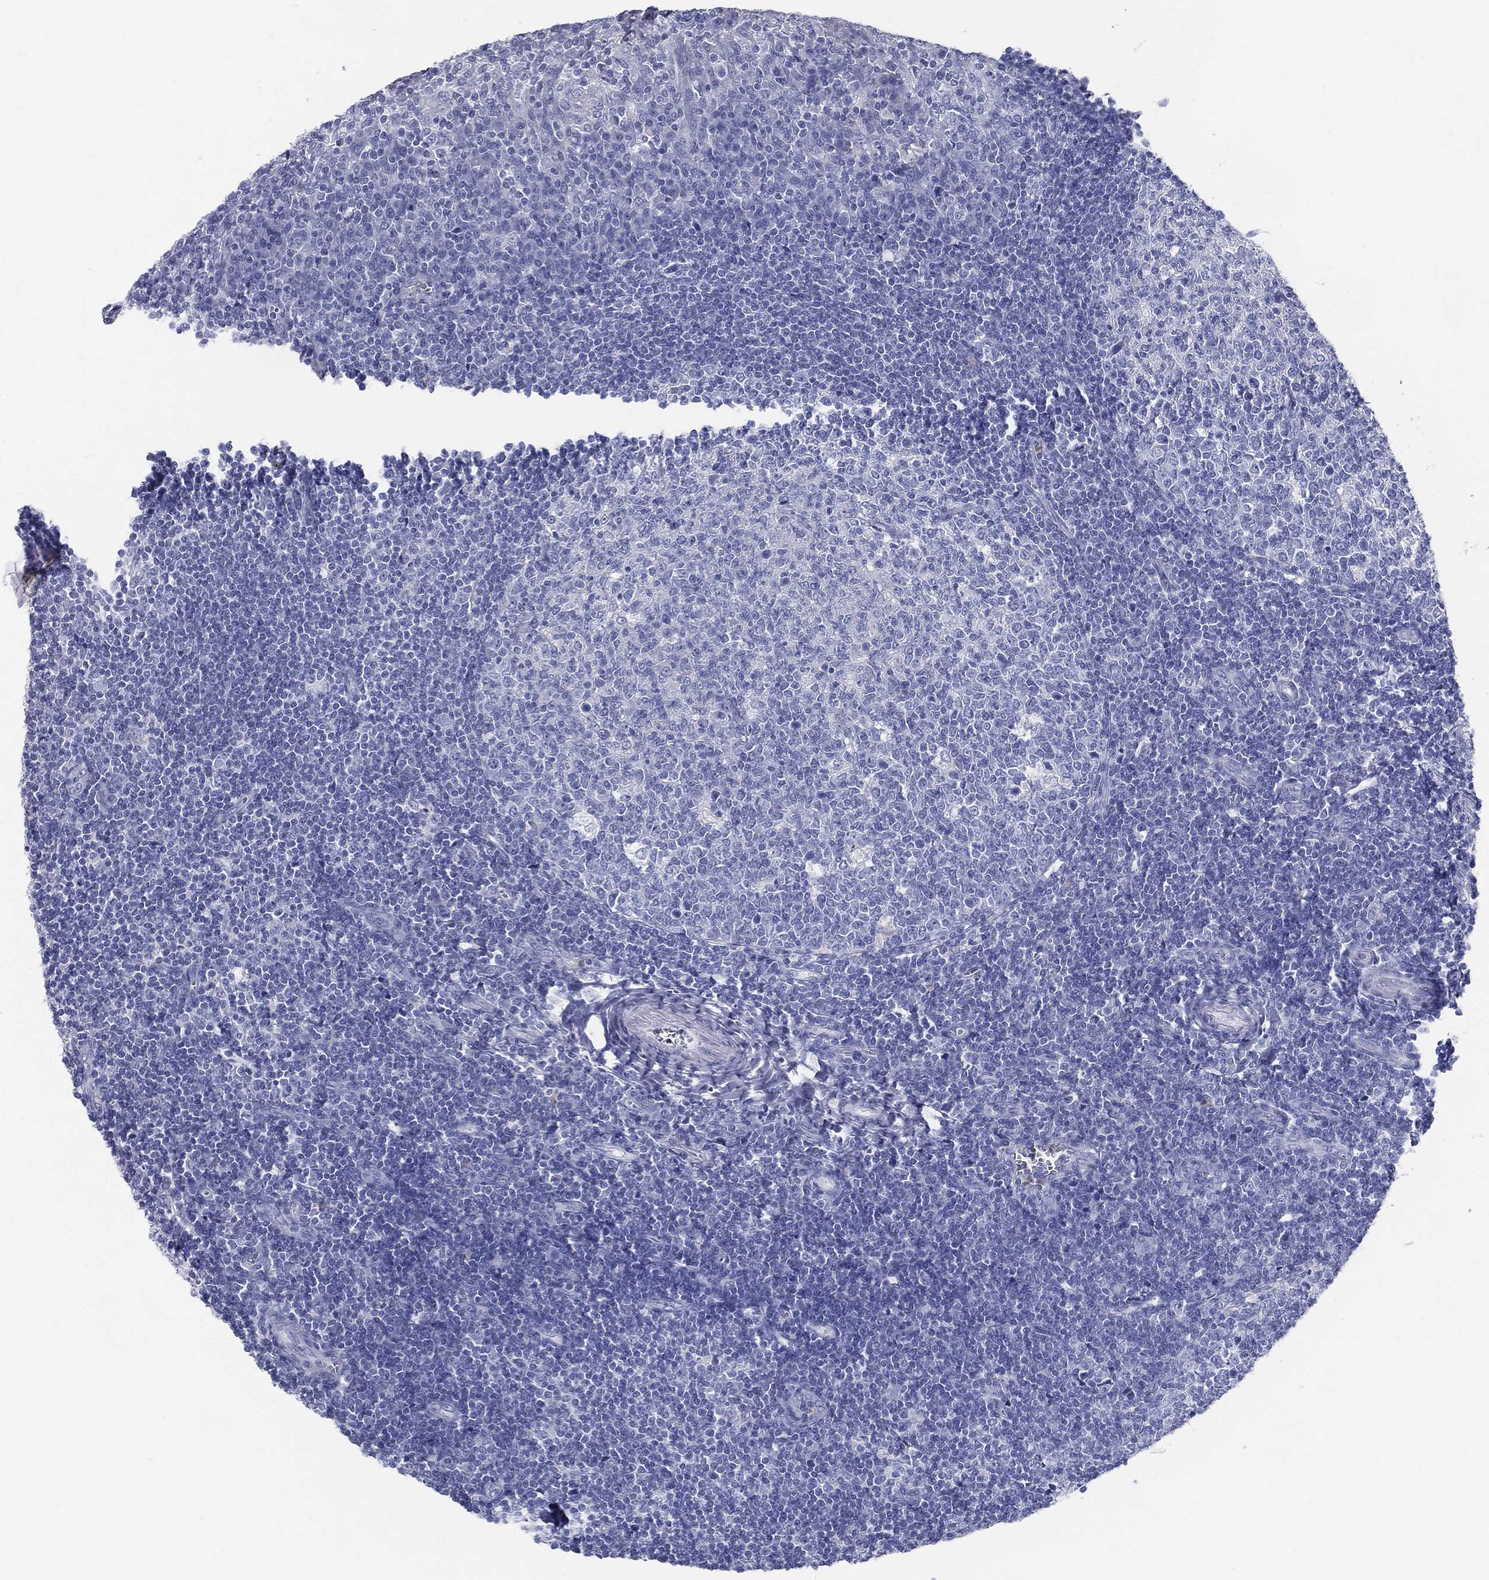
{"staining": {"intensity": "negative", "quantity": "none", "location": "none"}, "tissue": "tonsil", "cell_type": "Germinal center cells", "image_type": "normal", "snomed": [{"axis": "morphology", "description": "Normal tissue, NOS"}, {"axis": "topography", "description": "Tonsil"}], "caption": "This histopathology image is of benign tonsil stained with immunohistochemistry (IHC) to label a protein in brown with the nuclei are counter-stained blue. There is no positivity in germinal center cells. (Immunohistochemistry, brightfield microscopy, high magnification).", "gene": "DEFB121", "patient": {"sex": "female", "age": 13}}